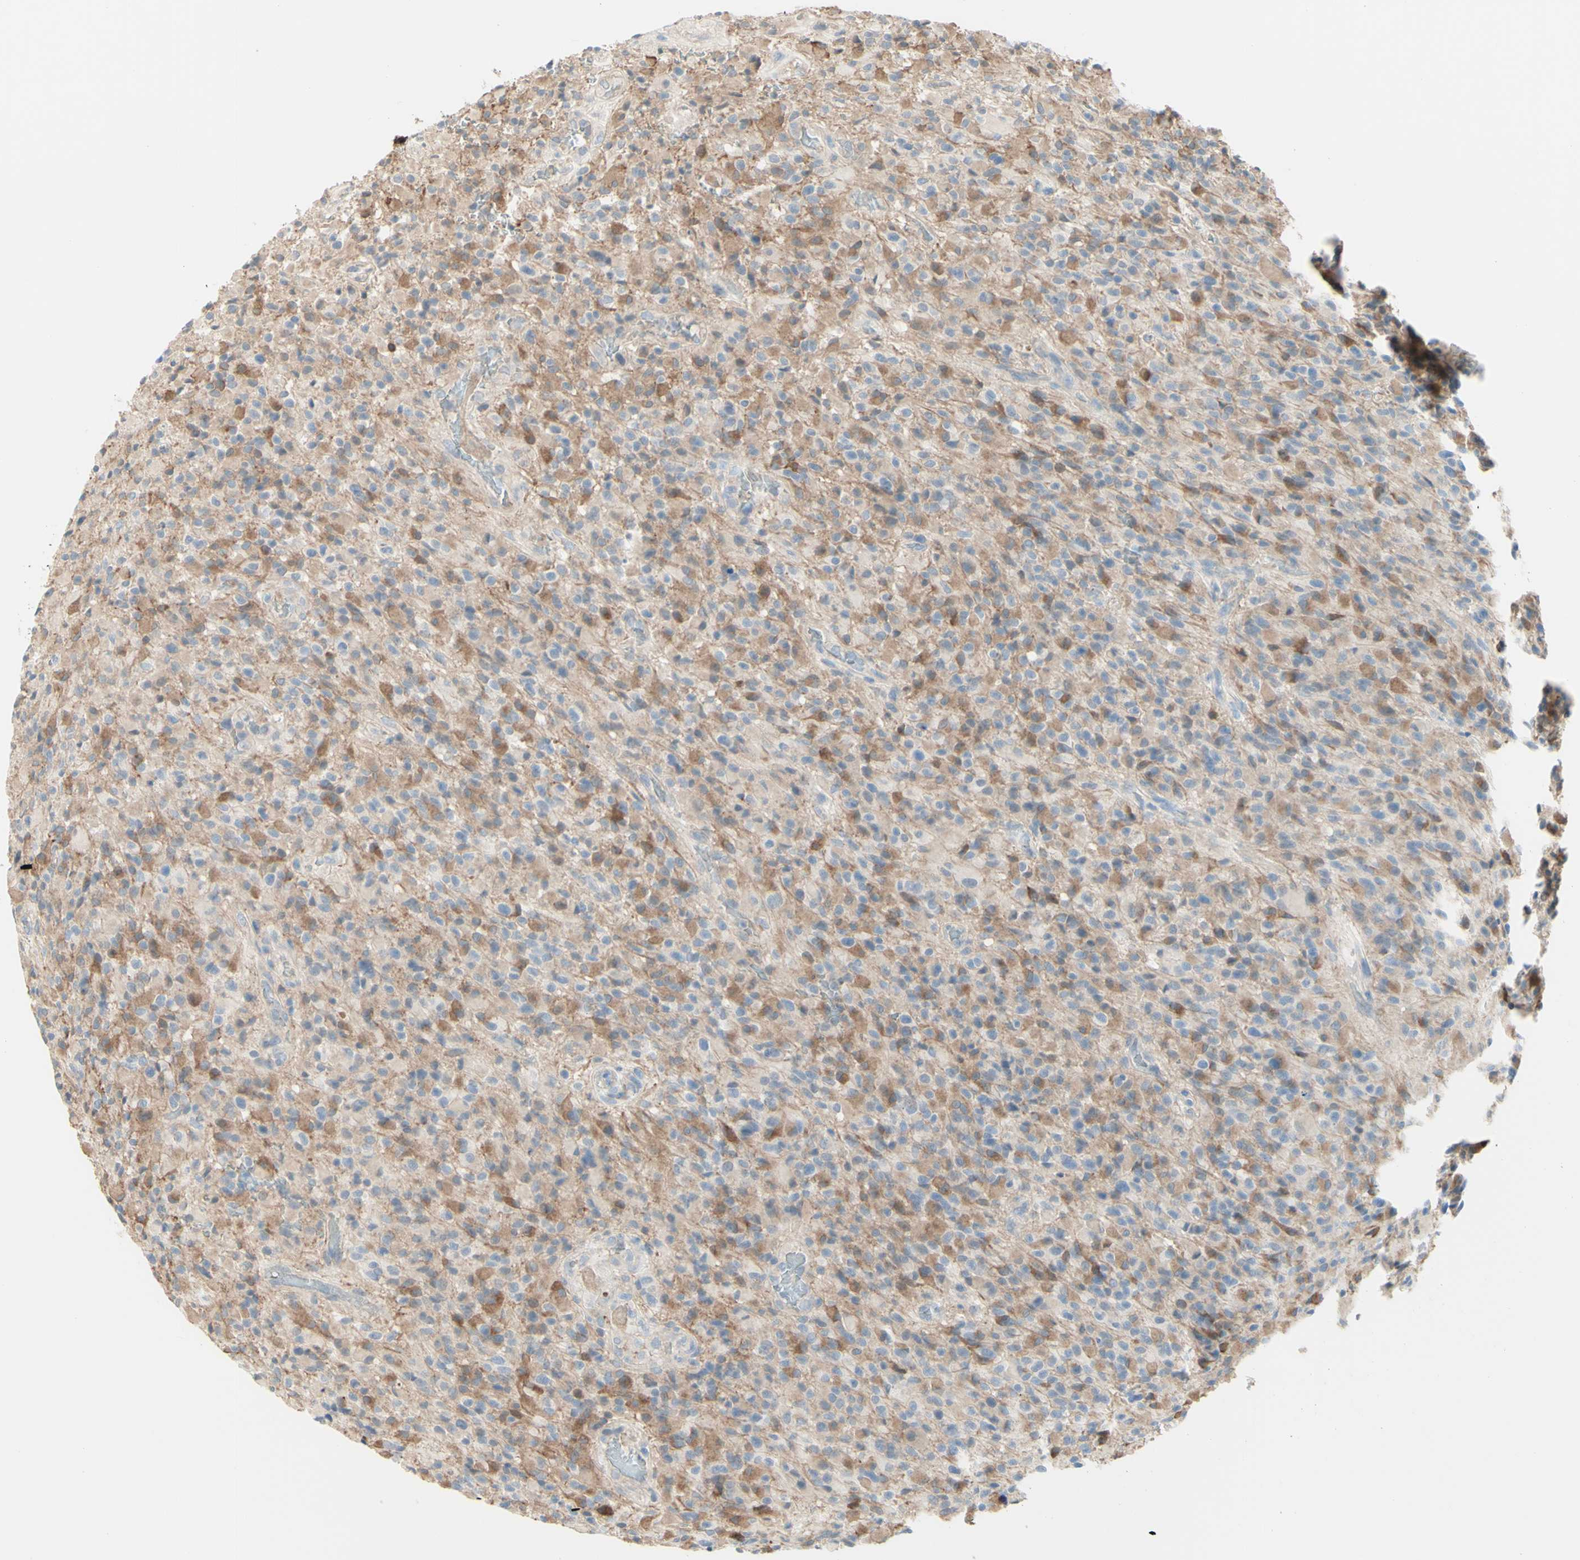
{"staining": {"intensity": "moderate", "quantity": ">75%", "location": "cytoplasmic/membranous"}, "tissue": "glioma", "cell_type": "Tumor cells", "image_type": "cancer", "snomed": [{"axis": "morphology", "description": "Glioma, malignant, High grade"}, {"axis": "topography", "description": "Brain"}], "caption": "Malignant glioma (high-grade) tissue displays moderate cytoplasmic/membranous positivity in approximately >75% of tumor cells, visualized by immunohistochemistry. (DAB (3,3'-diaminobenzidine) = brown stain, brightfield microscopy at high magnification).", "gene": "MTM1", "patient": {"sex": "male", "age": 71}}